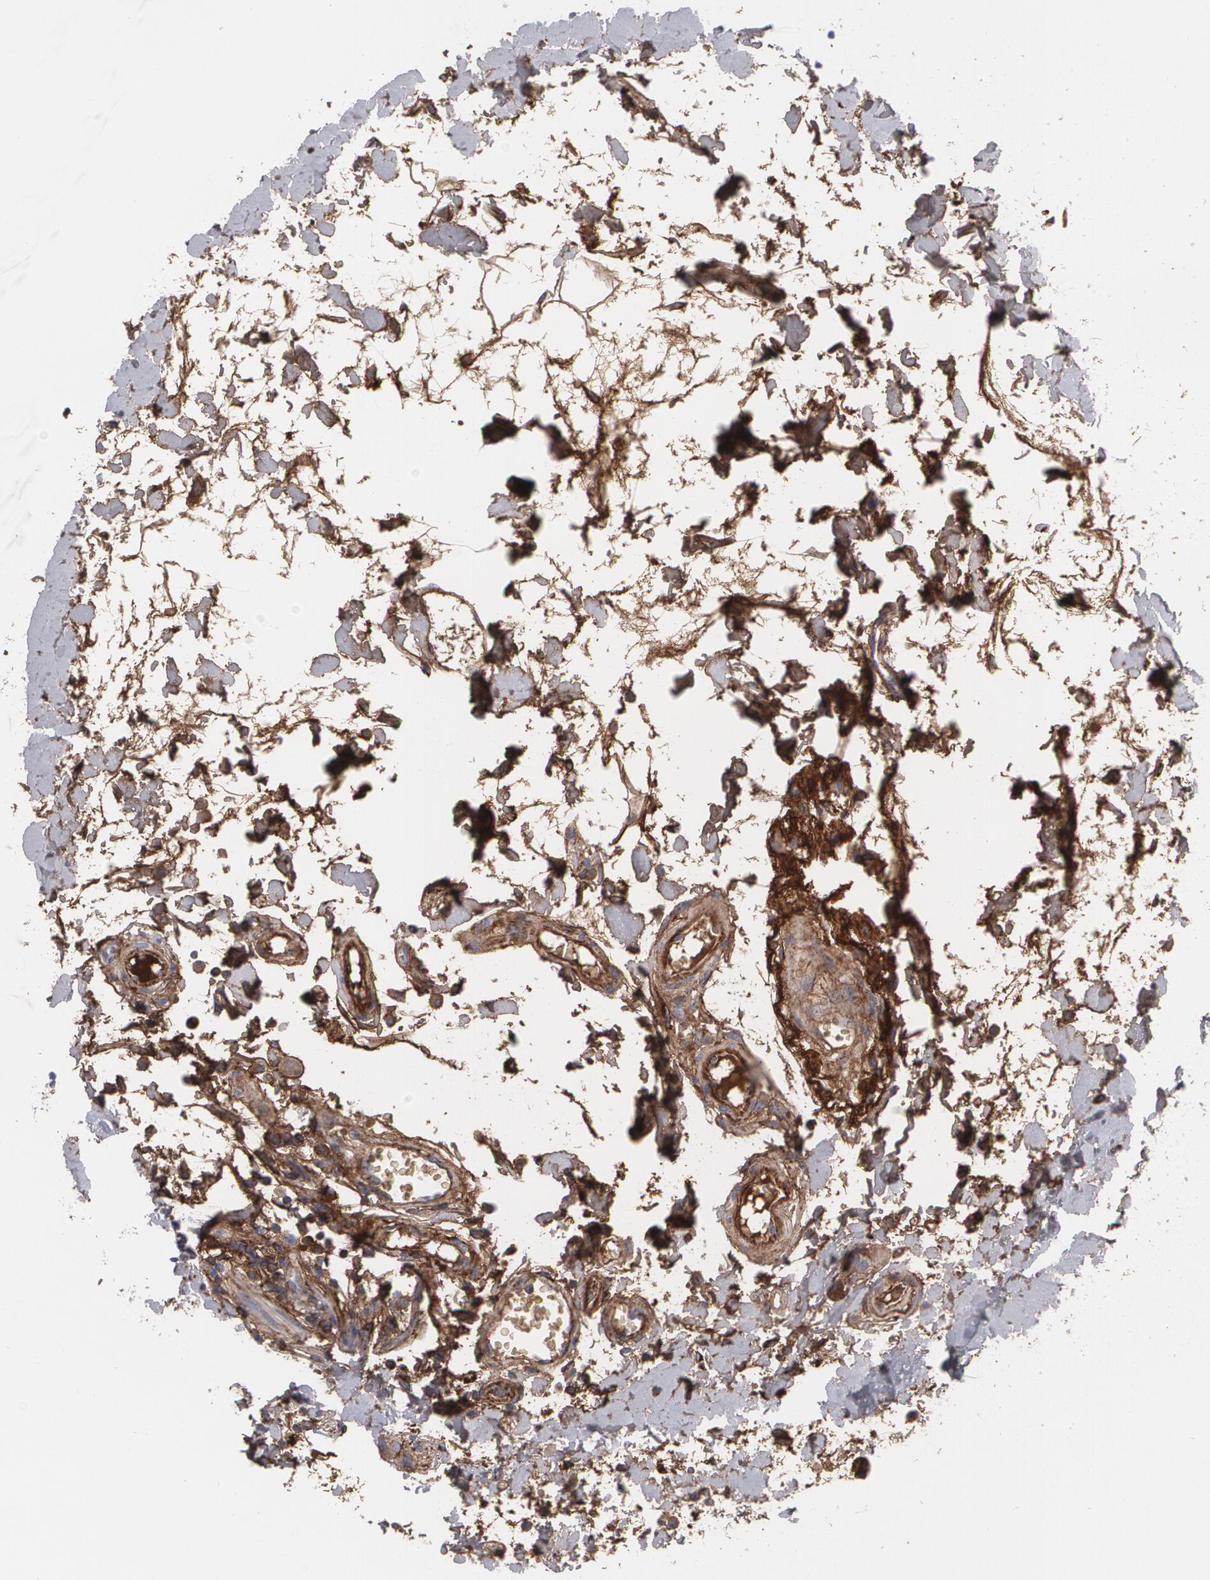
{"staining": {"intensity": "weak", "quantity": ">75%", "location": "cytoplasmic/membranous"}, "tissue": "small intestine", "cell_type": "Glandular cells", "image_type": "normal", "snomed": [{"axis": "morphology", "description": "Normal tissue, NOS"}, {"axis": "topography", "description": "Small intestine"}], "caption": "Immunohistochemistry (IHC) (DAB) staining of normal small intestine shows weak cytoplasmic/membranous protein staining in about >75% of glandular cells.", "gene": "FBLN1", "patient": {"sex": "female", "age": 61}}